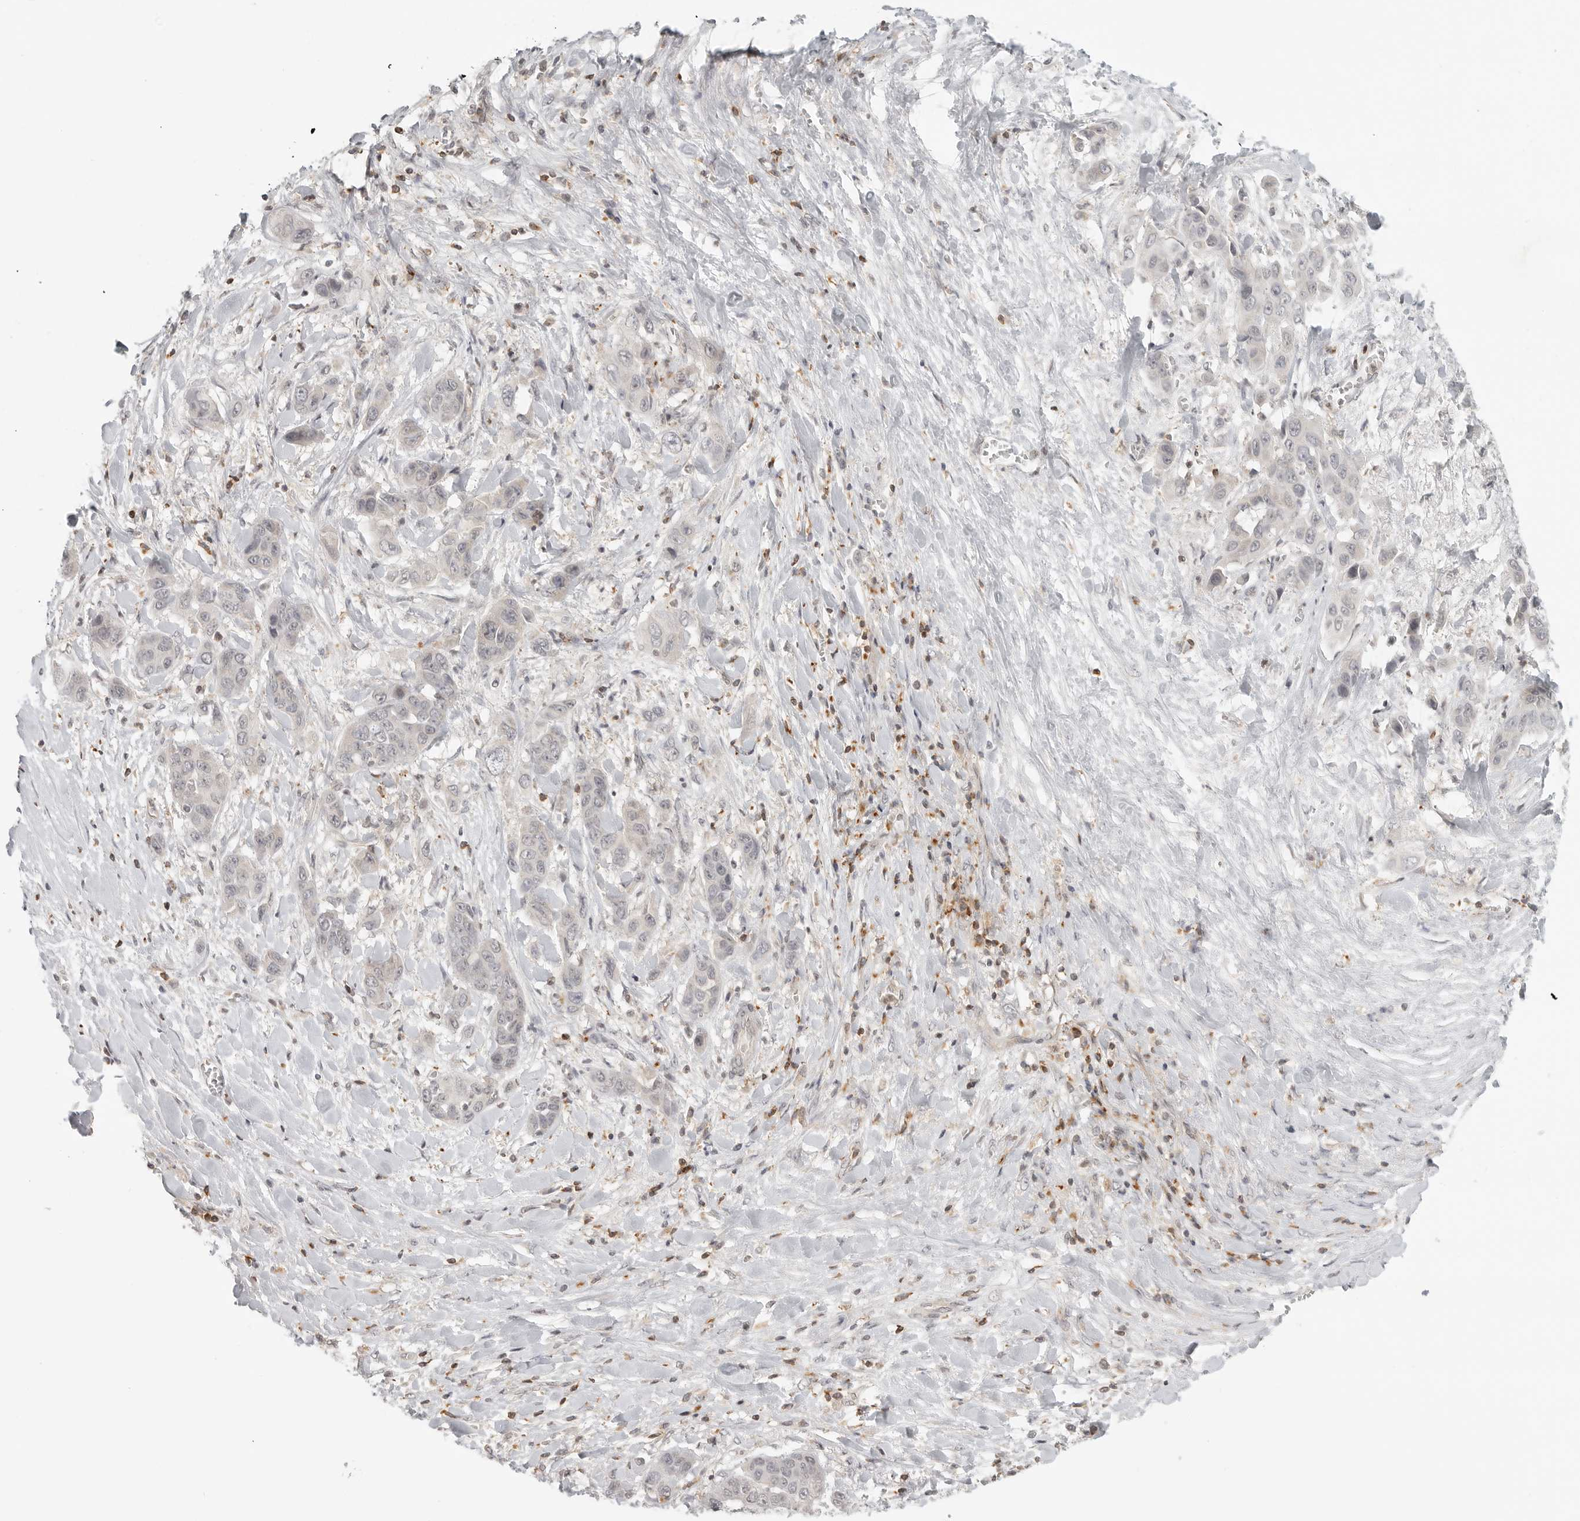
{"staining": {"intensity": "negative", "quantity": "none", "location": "none"}, "tissue": "liver cancer", "cell_type": "Tumor cells", "image_type": "cancer", "snomed": [{"axis": "morphology", "description": "Cholangiocarcinoma"}, {"axis": "topography", "description": "Liver"}], "caption": "Immunohistochemistry (IHC) micrograph of neoplastic tissue: human cholangiocarcinoma (liver) stained with DAB (3,3'-diaminobenzidine) exhibits no significant protein positivity in tumor cells.", "gene": "SH3KBP1", "patient": {"sex": "female", "age": 52}}